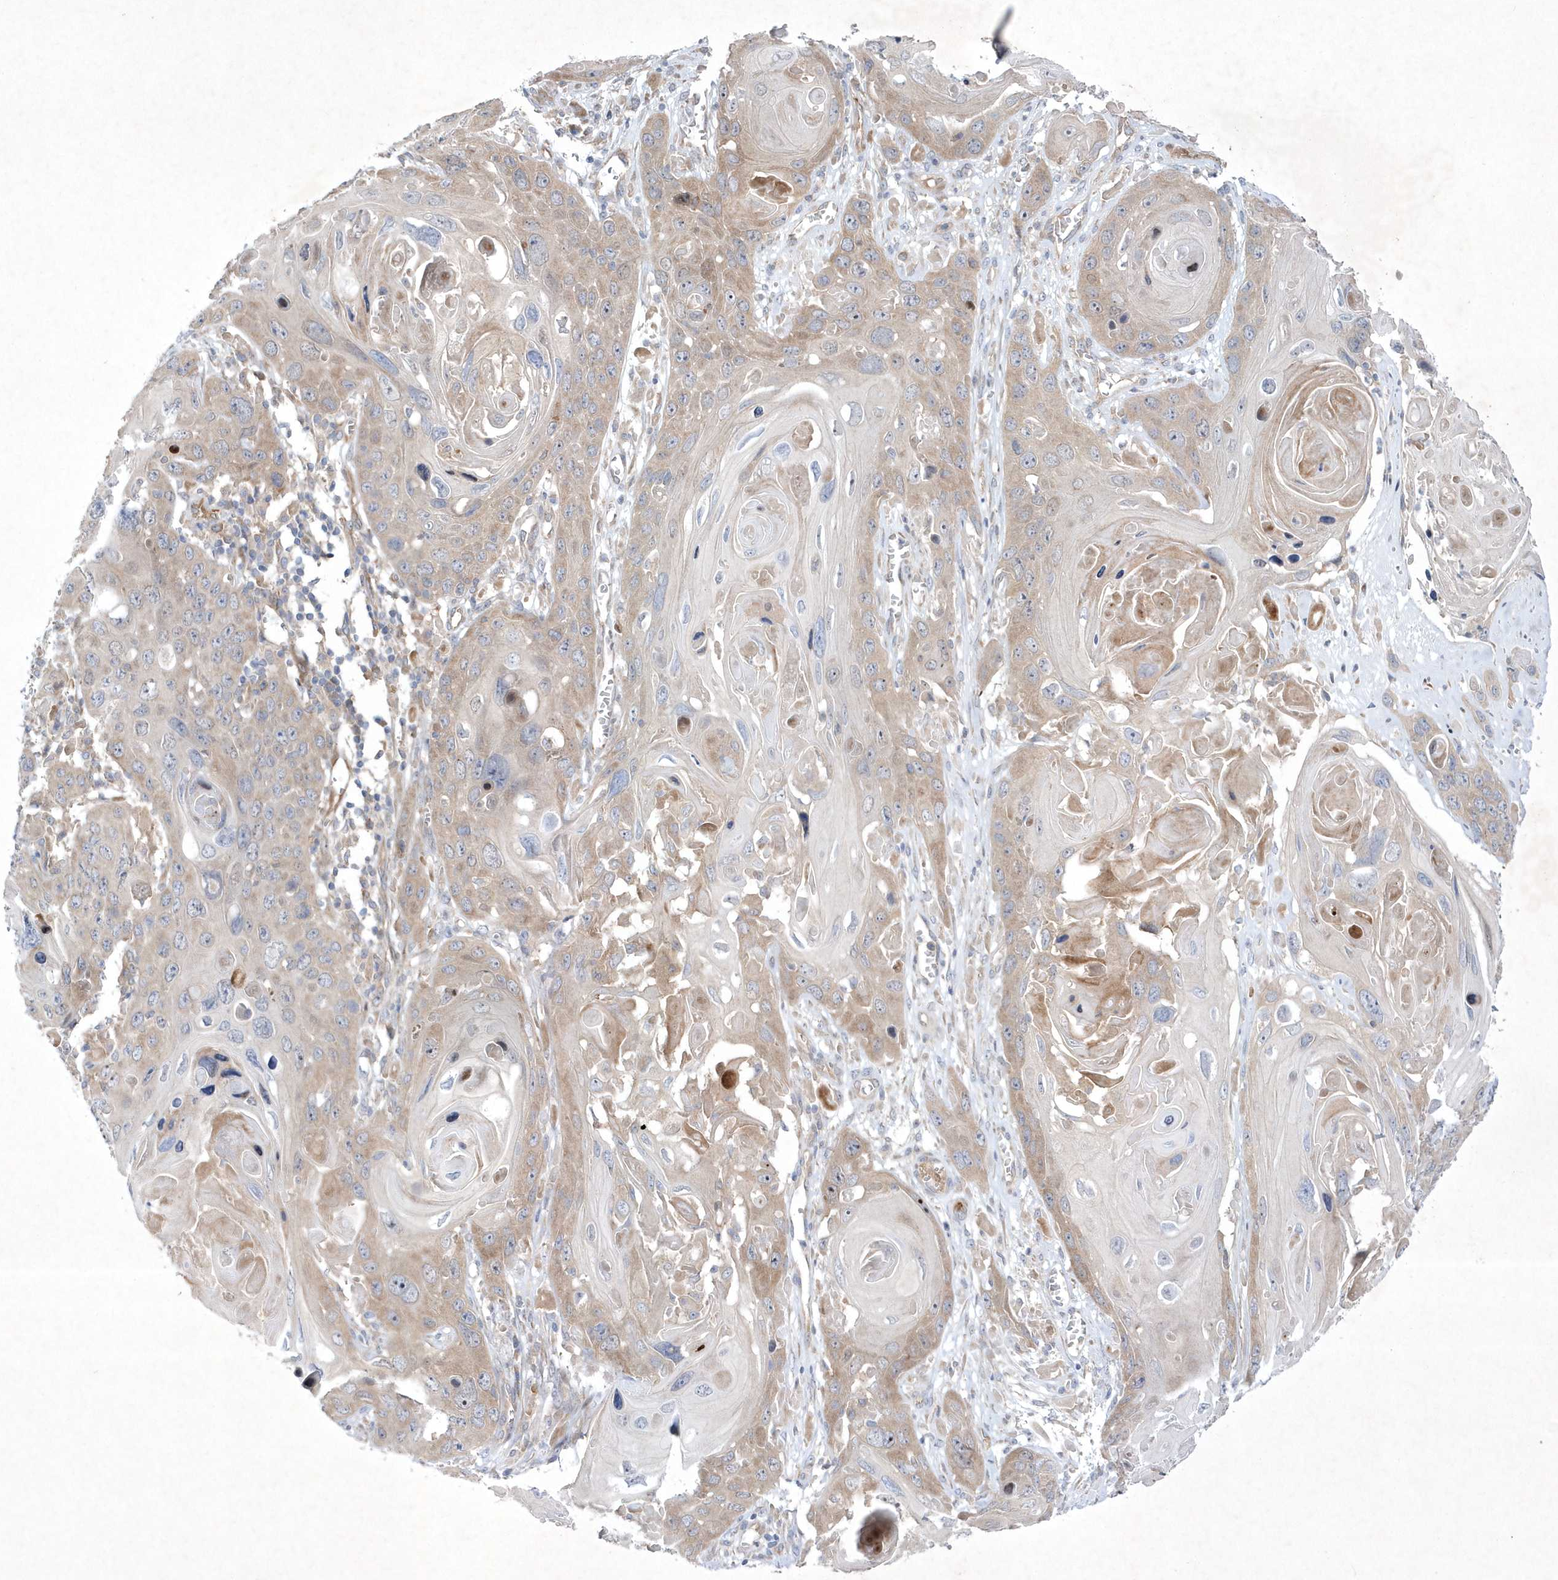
{"staining": {"intensity": "weak", "quantity": "25%-75%", "location": "cytoplasmic/membranous"}, "tissue": "skin cancer", "cell_type": "Tumor cells", "image_type": "cancer", "snomed": [{"axis": "morphology", "description": "Squamous cell carcinoma, NOS"}, {"axis": "topography", "description": "Skin"}], "caption": "Weak cytoplasmic/membranous positivity is identified in approximately 25%-75% of tumor cells in squamous cell carcinoma (skin).", "gene": "DSPP", "patient": {"sex": "male", "age": 55}}